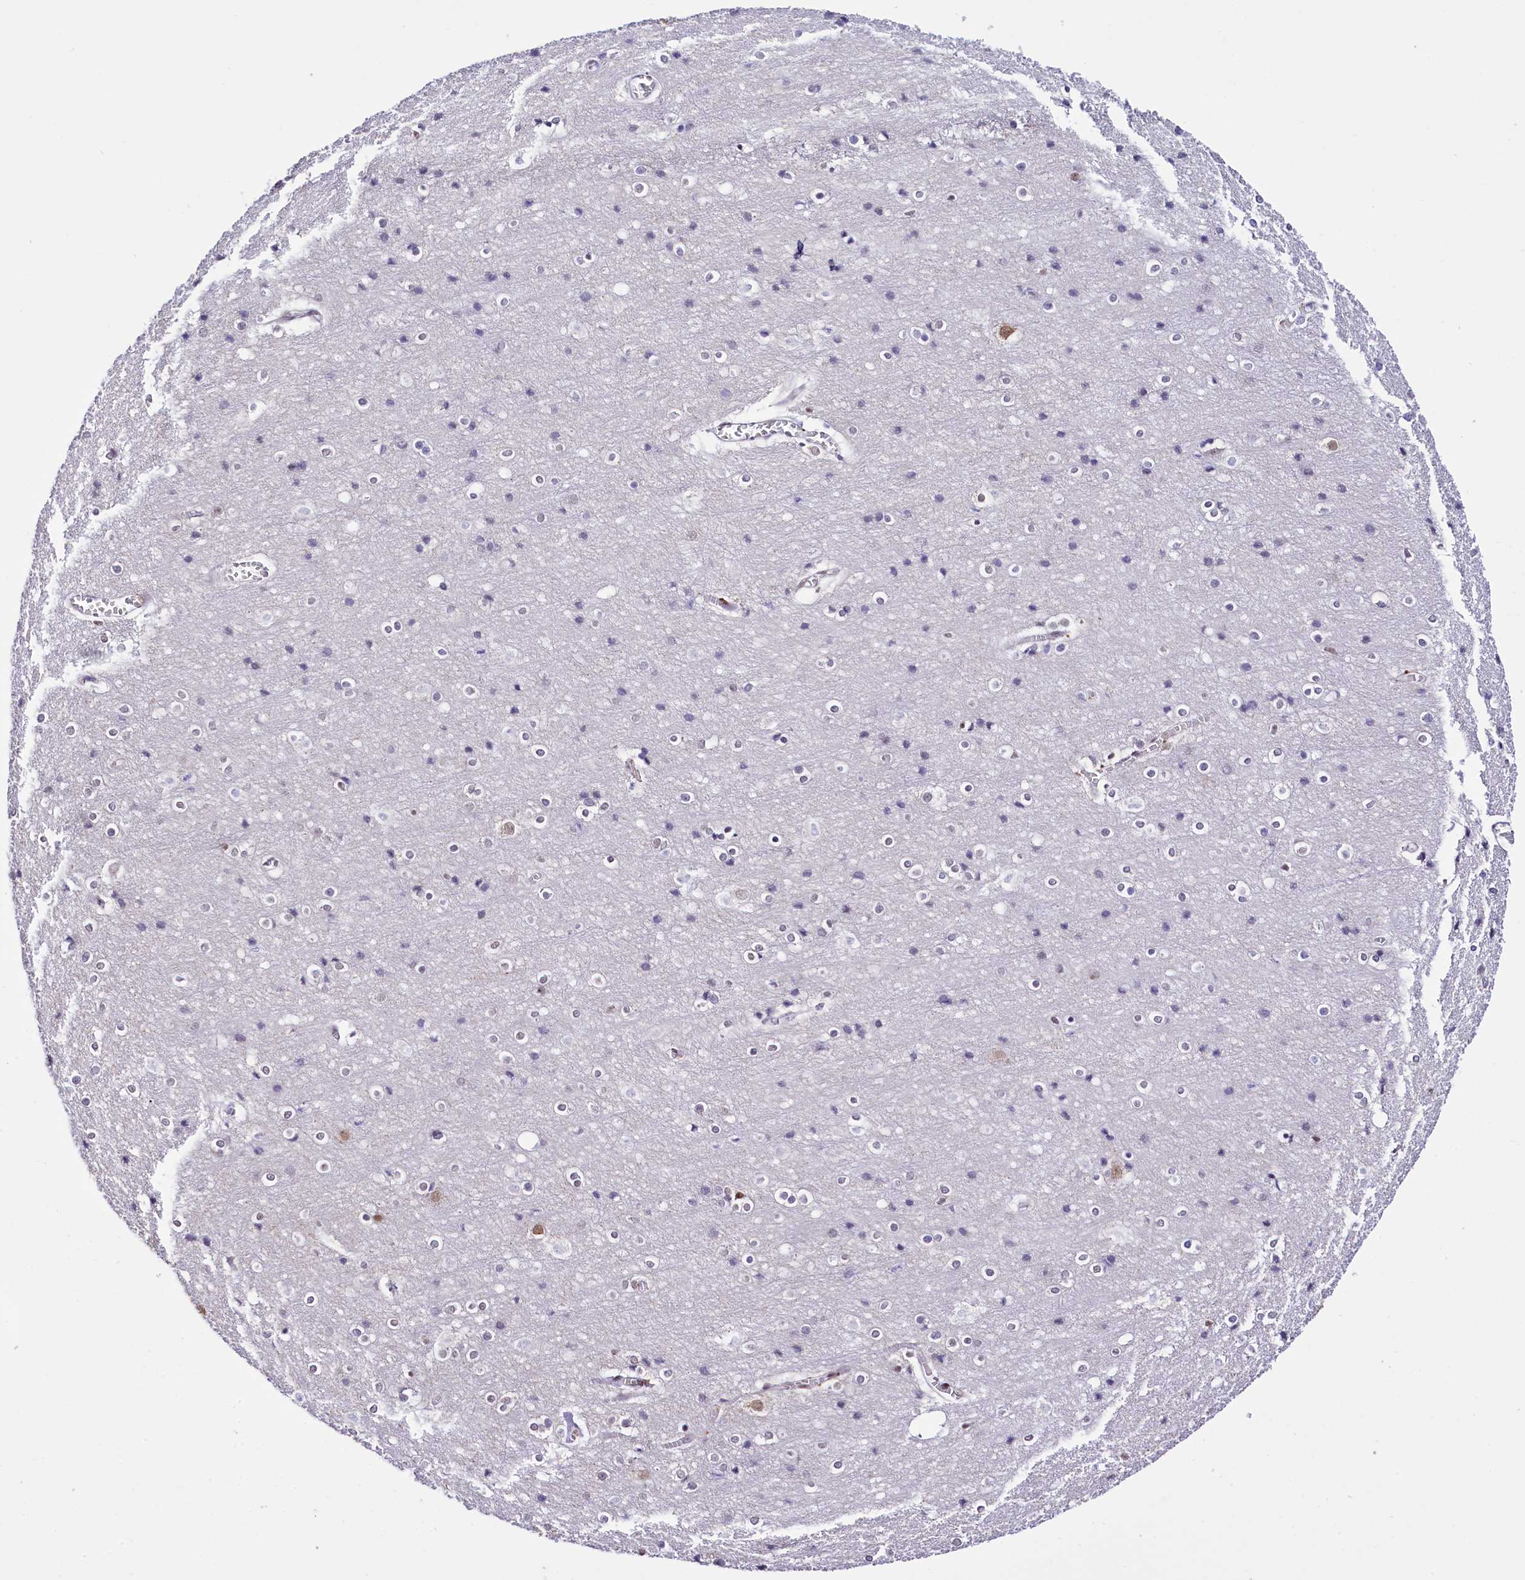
{"staining": {"intensity": "negative", "quantity": "none", "location": "none"}, "tissue": "cerebral cortex", "cell_type": "Endothelial cells", "image_type": "normal", "snomed": [{"axis": "morphology", "description": "Normal tissue, NOS"}, {"axis": "topography", "description": "Cerebral cortex"}], "caption": "This is an immunohistochemistry (IHC) image of benign human cerebral cortex. There is no expression in endothelial cells.", "gene": "SPATS2", "patient": {"sex": "male", "age": 54}}